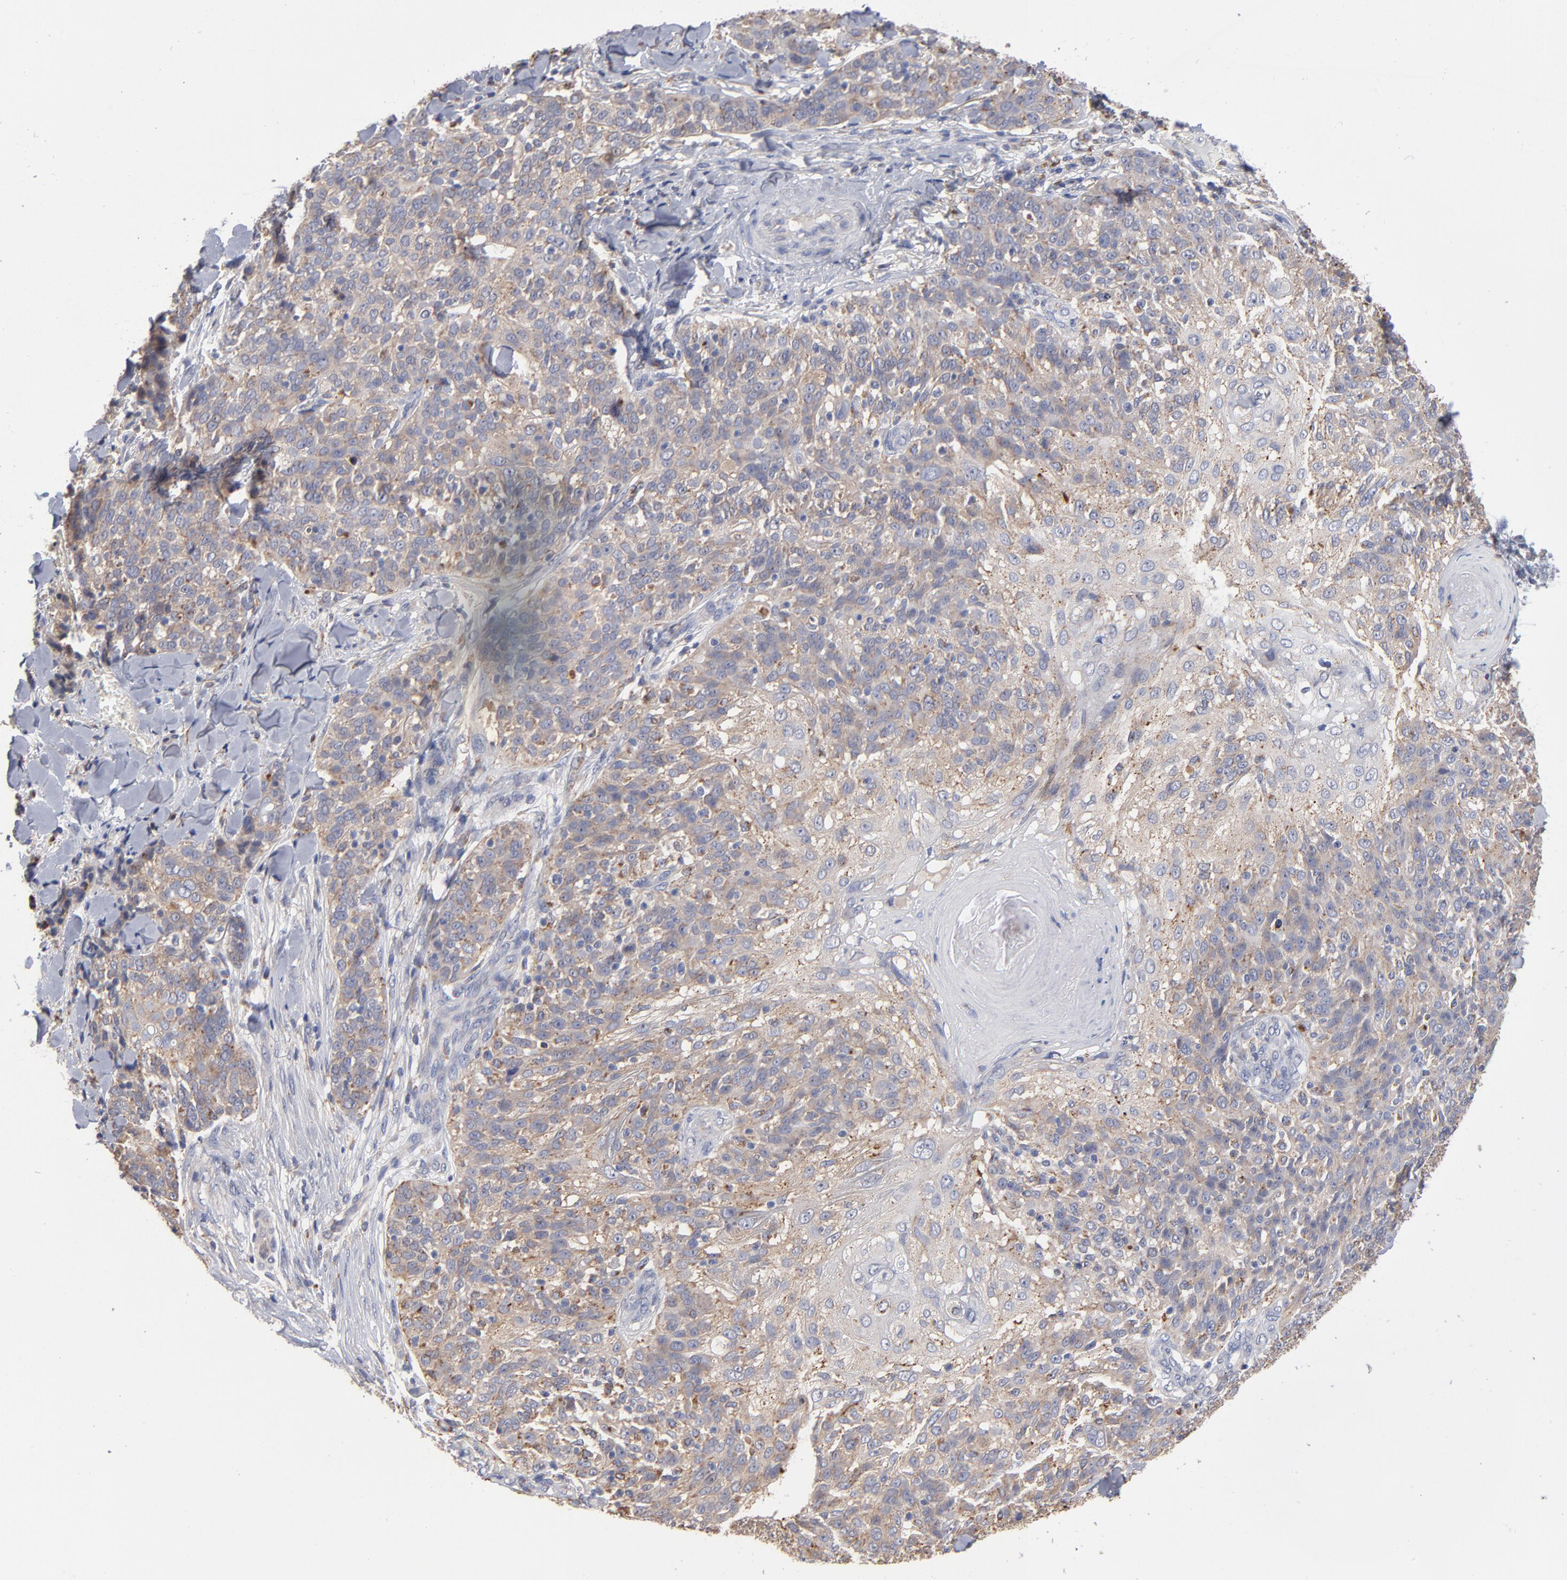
{"staining": {"intensity": "weak", "quantity": ">75%", "location": "cytoplasmic/membranous"}, "tissue": "skin cancer", "cell_type": "Tumor cells", "image_type": "cancer", "snomed": [{"axis": "morphology", "description": "Normal tissue, NOS"}, {"axis": "morphology", "description": "Squamous cell carcinoma, NOS"}, {"axis": "topography", "description": "Skin"}], "caption": "Squamous cell carcinoma (skin) stained with a brown dye shows weak cytoplasmic/membranous positive expression in approximately >75% of tumor cells.", "gene": "RRAGB", "patient": {"sex": "female", "age": 83}}